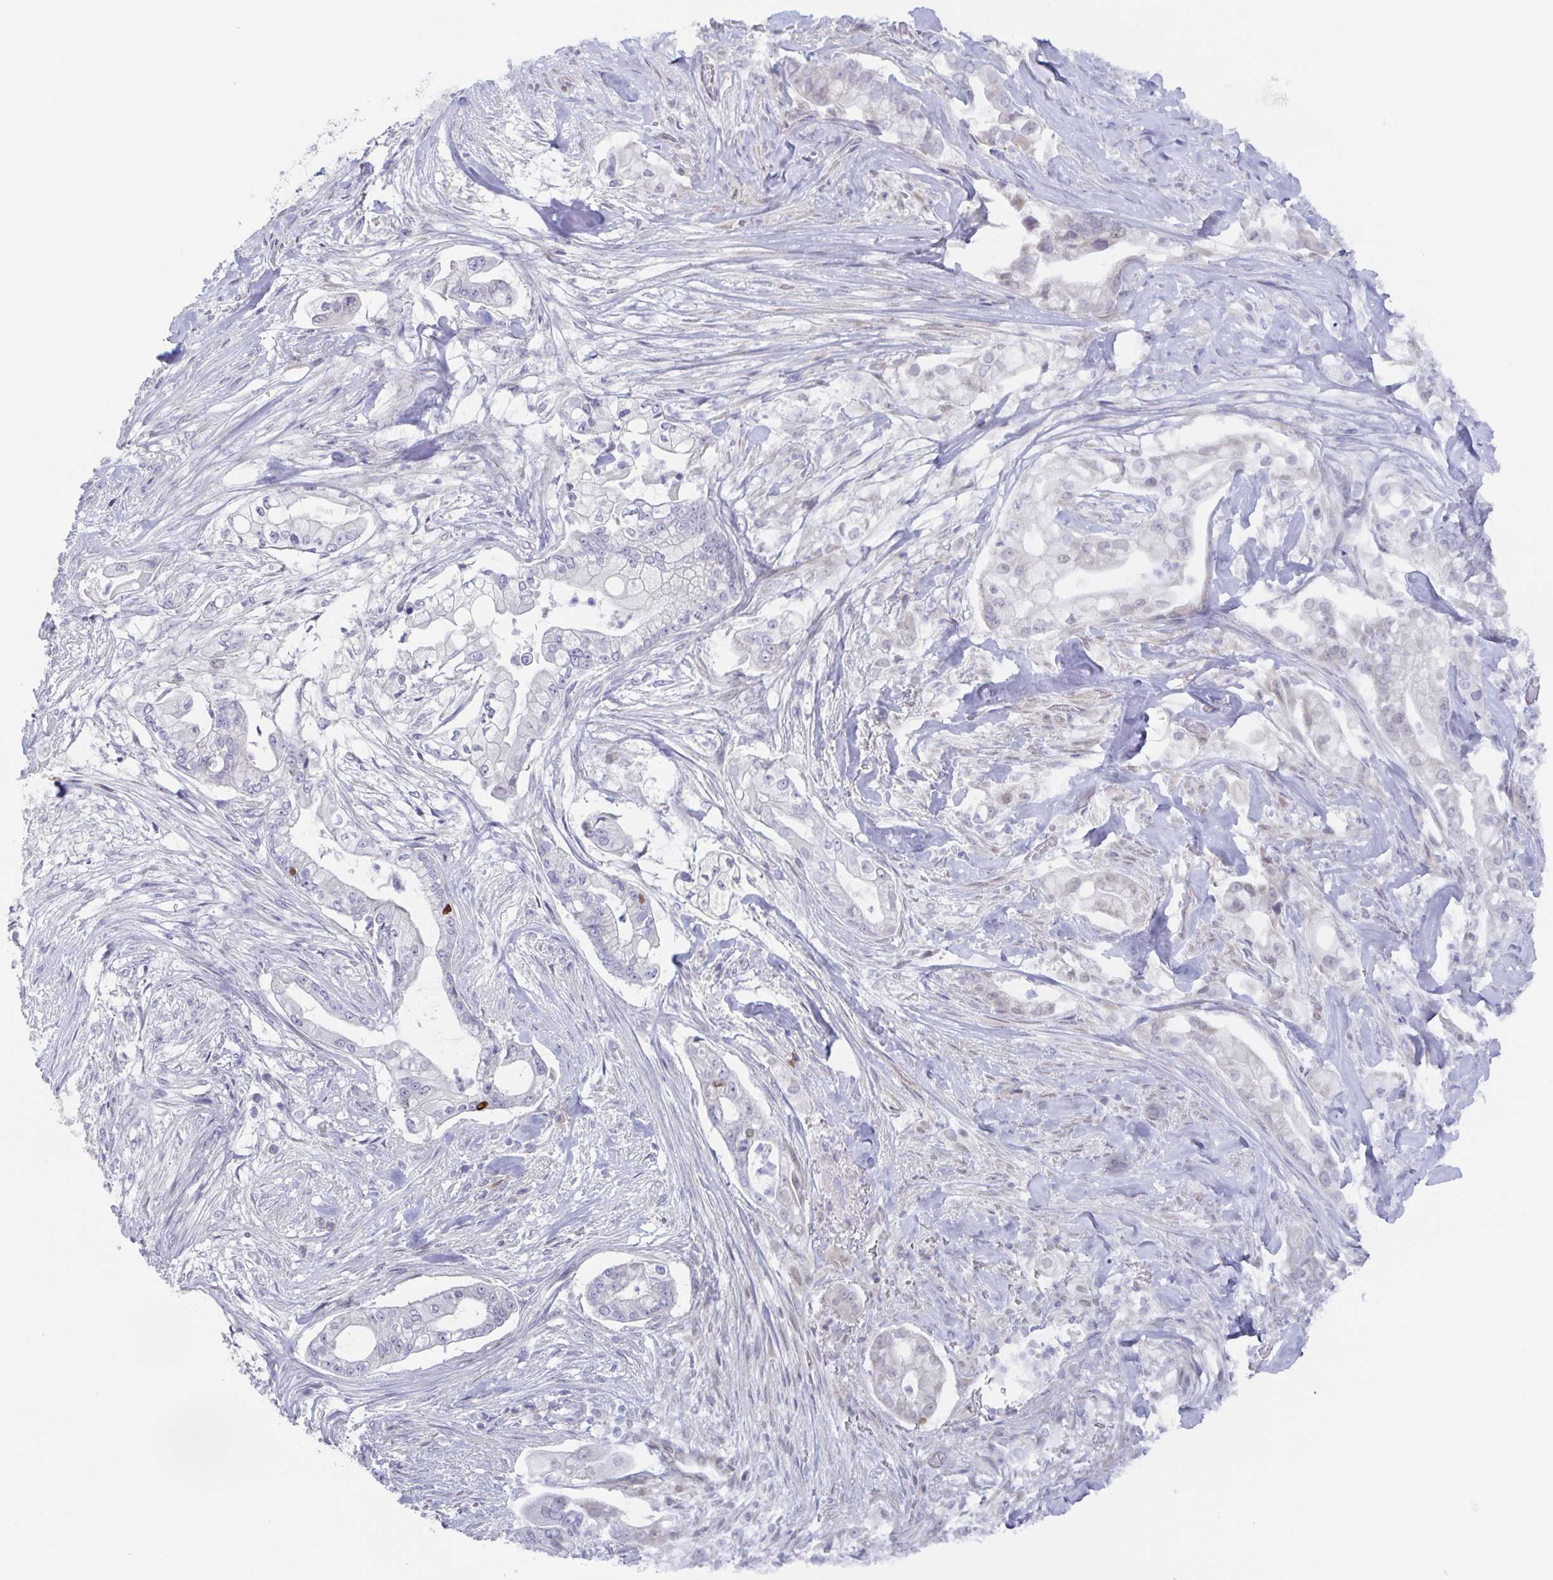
{"staining": {"intensity": "negative", "quantity": "none", "location": "none"}, "tissue": "pancreatic cancer", "cell_type": "Tumor cells", "image_type": "cancer", "snomed": [{"axis": "morphology", "description": "Adenocarcinoma, NOS"}, {"axis": "topography", "description": "Pancreas"}], "caption": "The IHC histopathology image has no significant positivity in tumor cells of pancreatic adenocarcinoma tissue. (Brightfield microscopy of DAB IHC at high magnification).", "gene": "POU2F3", "patient": {"sex": "female", "age": 69}}